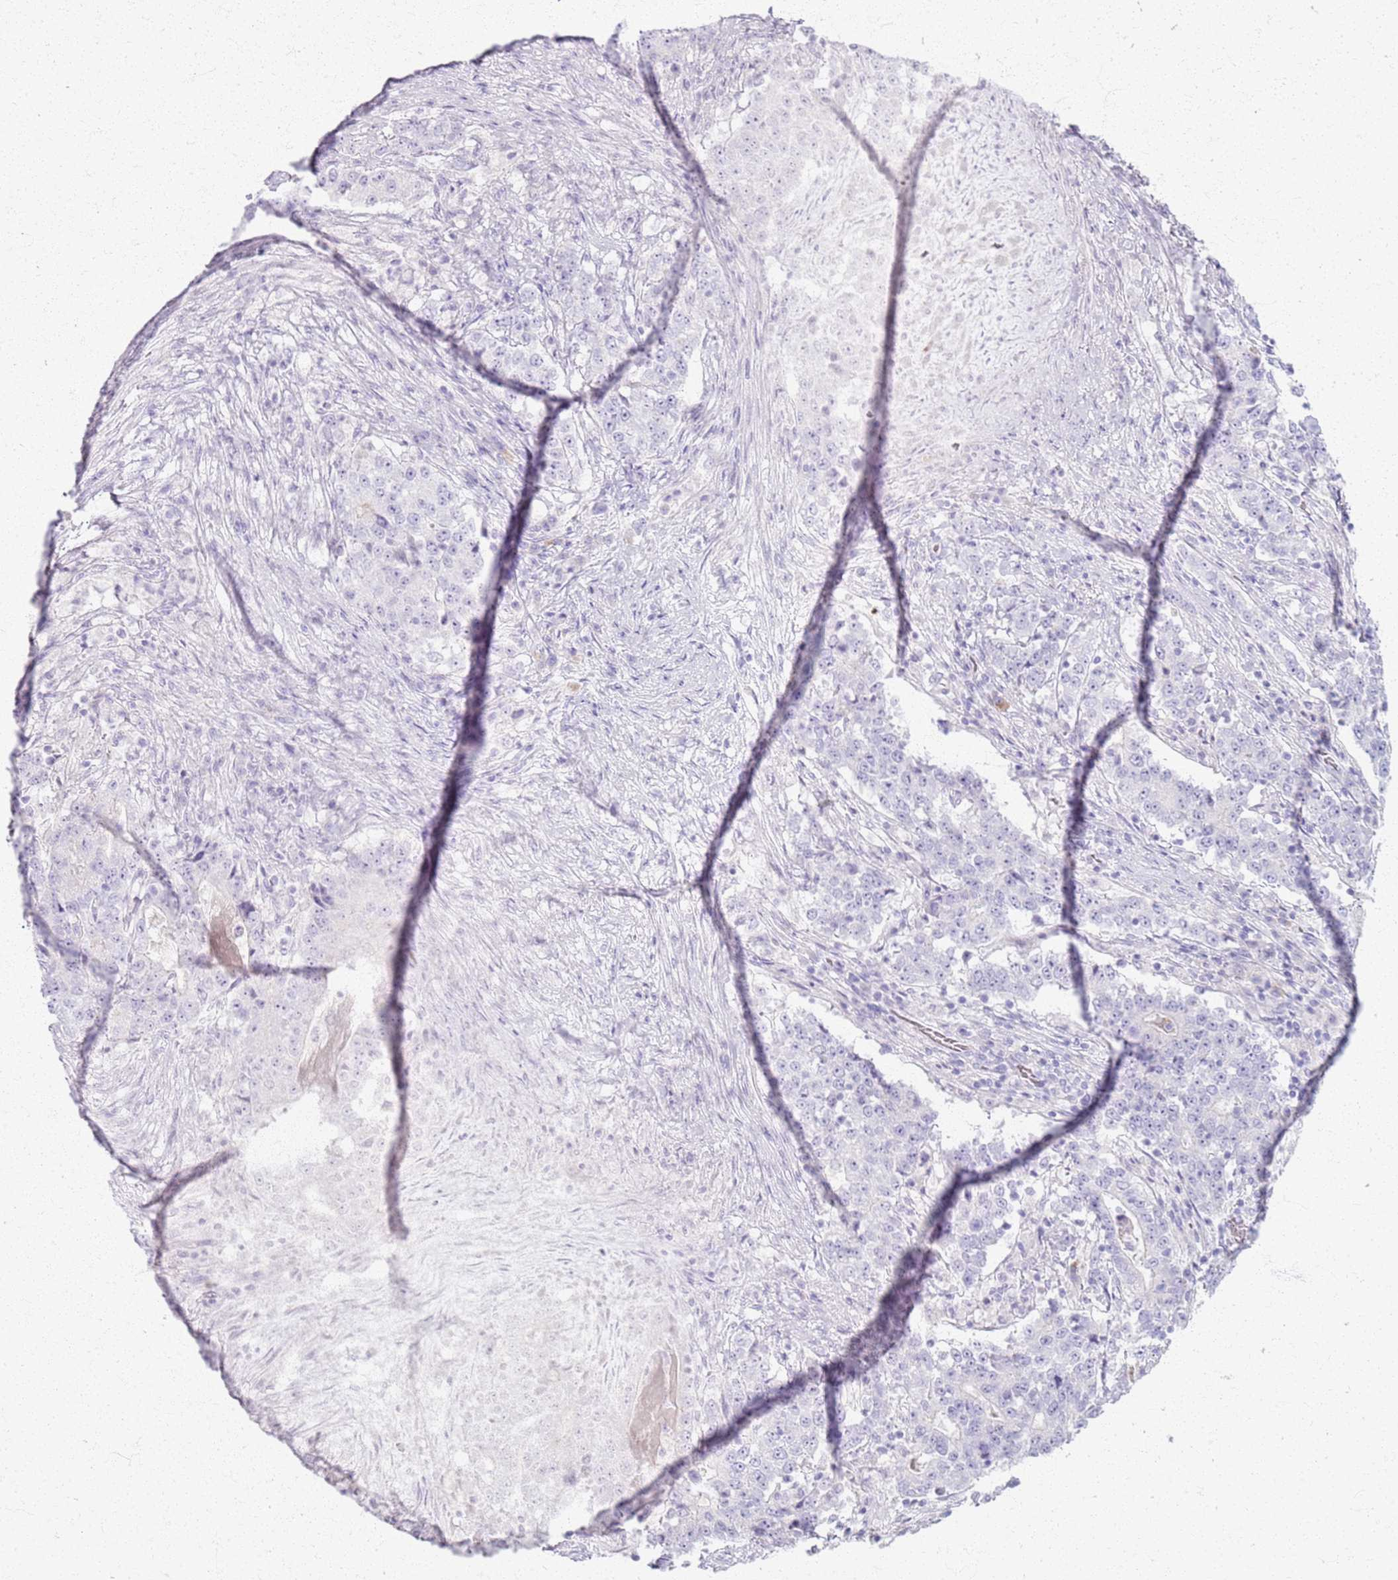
{"staining": {"intensity": "negative", "quantity": "none", "location": "none"}, "tissue": "stomach cancer", "cell_type": "Tumor cells", "image_type": "cancer", "snomed": [{"axis": "morphology", "description": "Adenocarcinoma, NOS"}, {"axis": "topography", "description": "Stomach"}], "caption": "Adenocarcinoma (stomach) was stained to show a protein in brown. There is no significant positivity in tumor cells. Nuclei are stained in blue.", "gene": "CSRP3", "patient": {"sex": "male", "age": 59}}